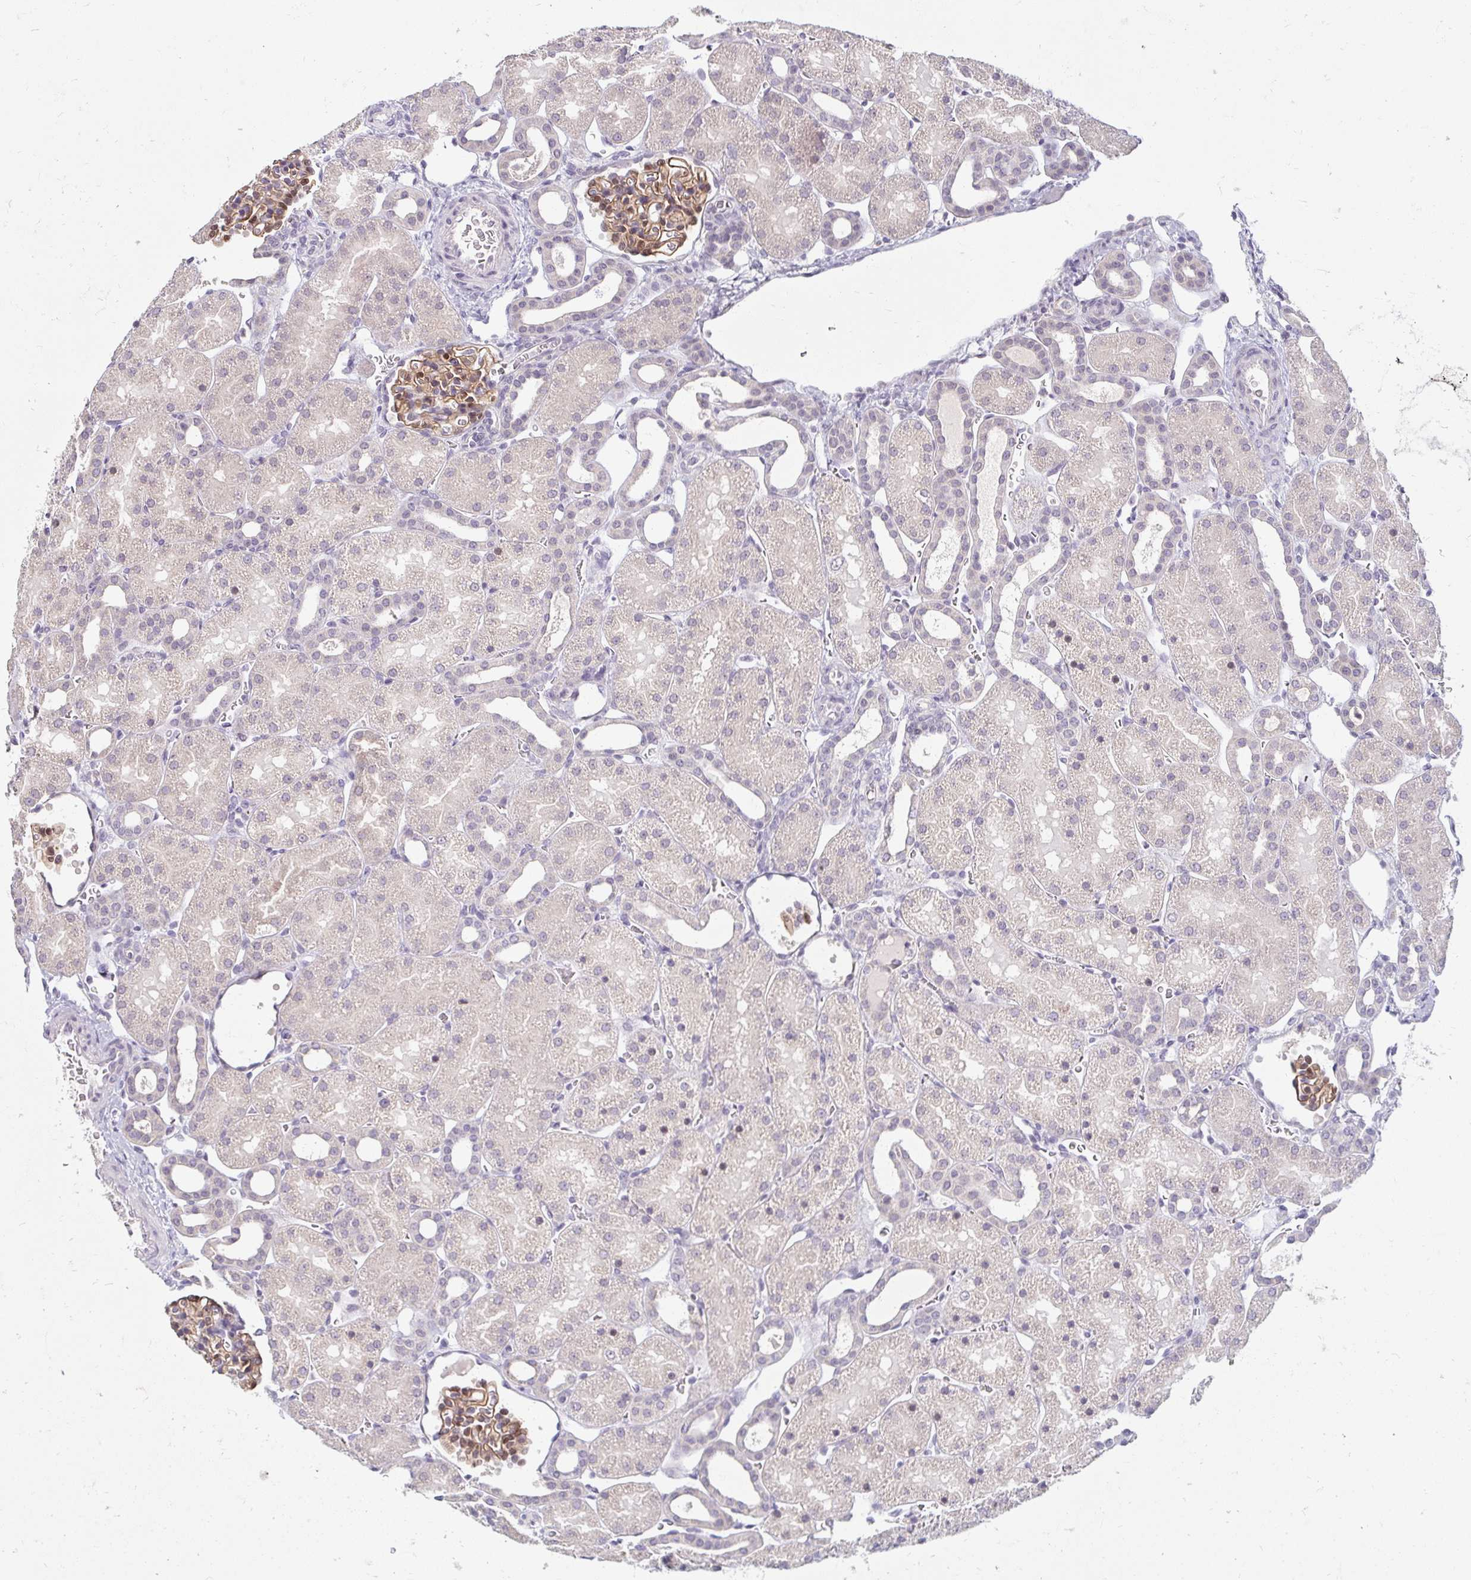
{"staining": {"intensity": "moderate", "quantity": ">75%", "location": "cytoplasmic/membranous,nuclear"}, "tissue": "kidney", "cell_type": "Cells in glomeruli", "image_type": "normal", "snomed": [{"axis": "morphology", "description": "Normal tissue, NOS"}, {"axis": "topography", "description": "Kidney"}], "caption": "High-magnification brightfield microscopy of unremarkable kidney stained with DAB (brown) and counterstained with hematoxylin (blue). cells in glomeruli exhibit moderate cytoplasmic/membranous,nuclear expression is appreciated in about>75% of cells.", "gene": "DDN", "patient": {"sex": "male", "age": 2}}